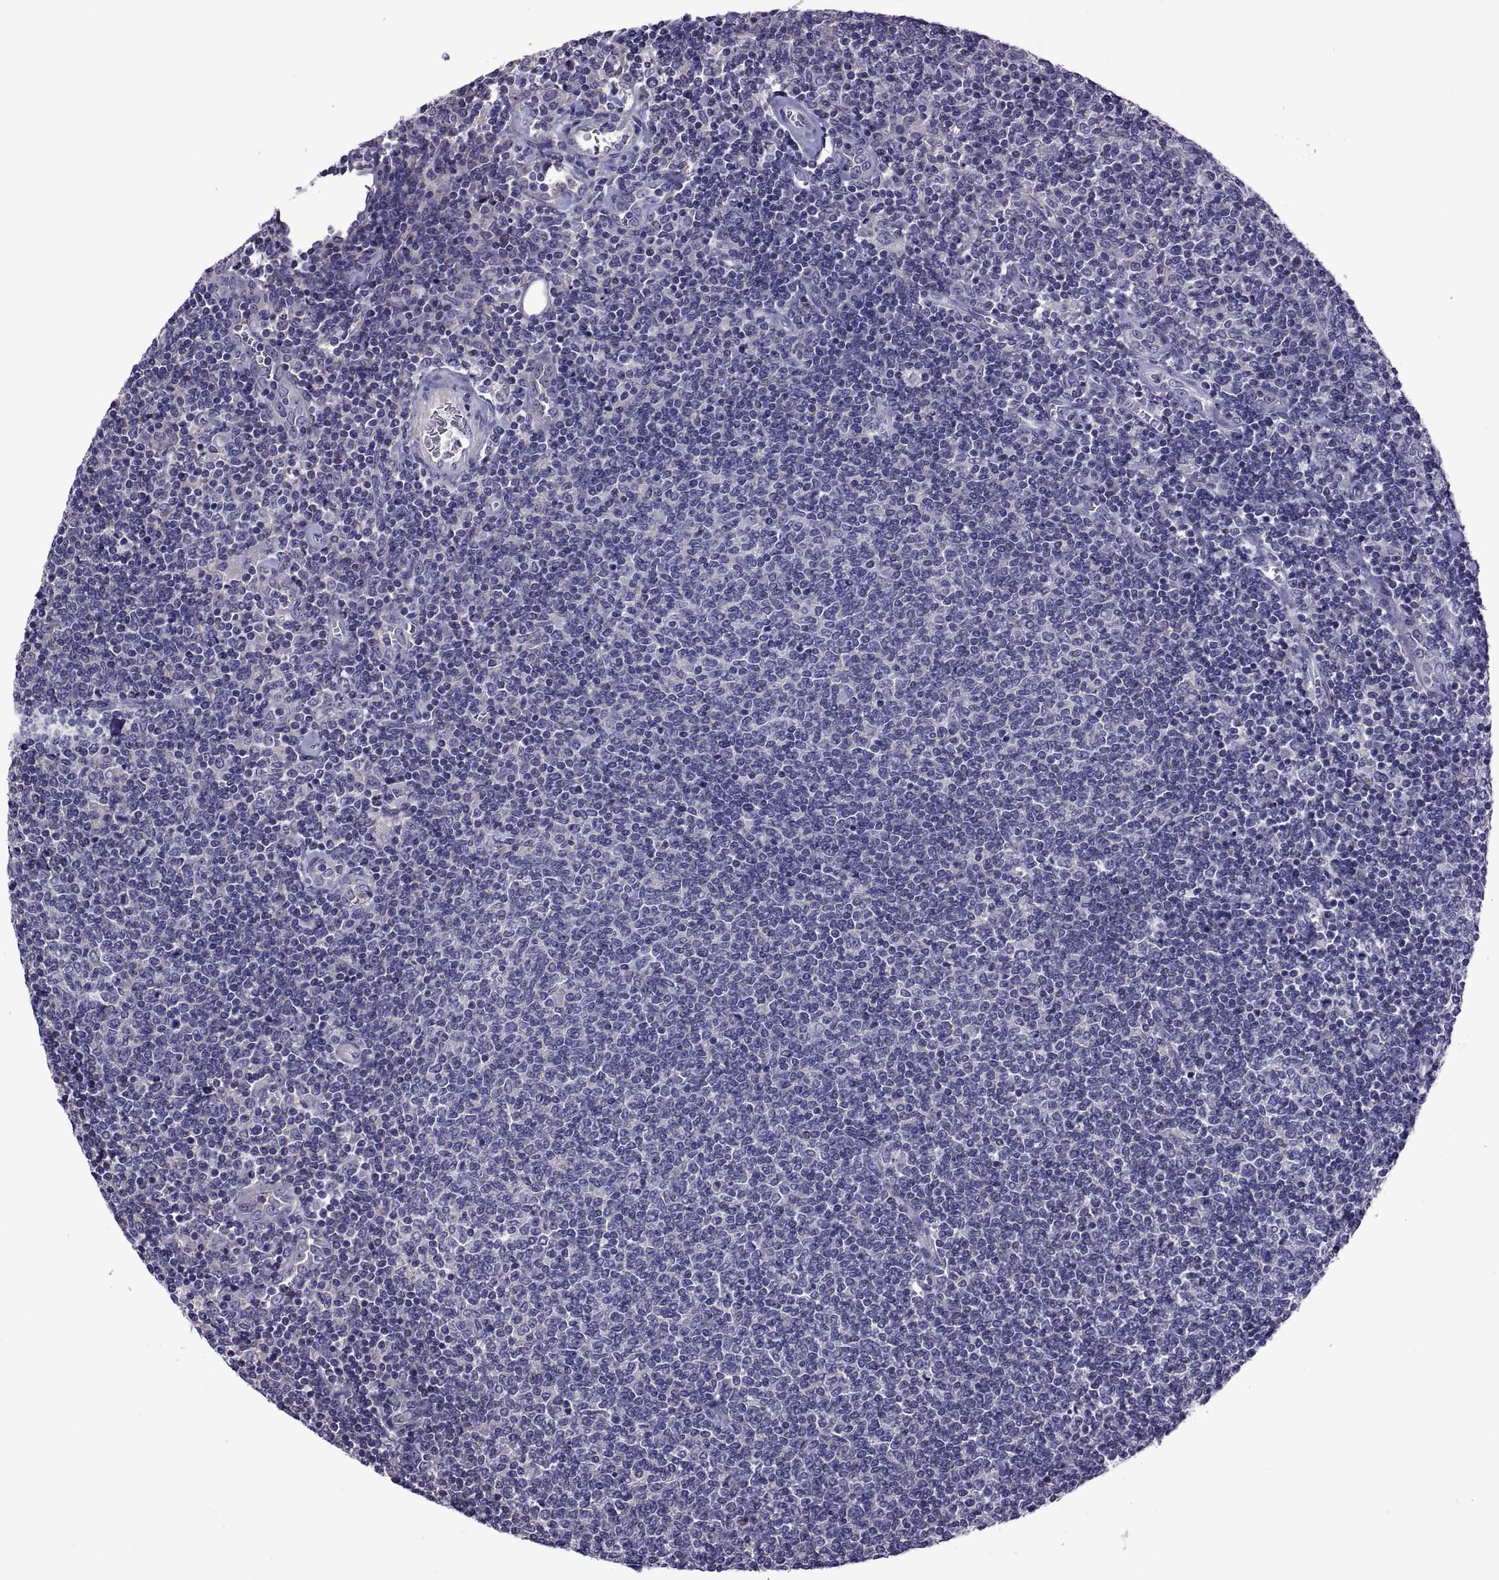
{"staining": {"intensity": "negative", "quantity": "none", "location": "none"}, "tissue": "lymphoma", "cell_type": "Tumor cells", "image_type": "cancer", "snomed": [{"axis": "morphology", "description": "Malignant lymphoma, non-Hodgkin's type, Low grade"}, {"axis": "topography", "description": "Lymph node"}], "caption": "Lymphoma stained for a protein using IHC demonstrates no expression tumor cells.", "gene": "TMC3", "patient": {"sex": "male", "age": 52}}